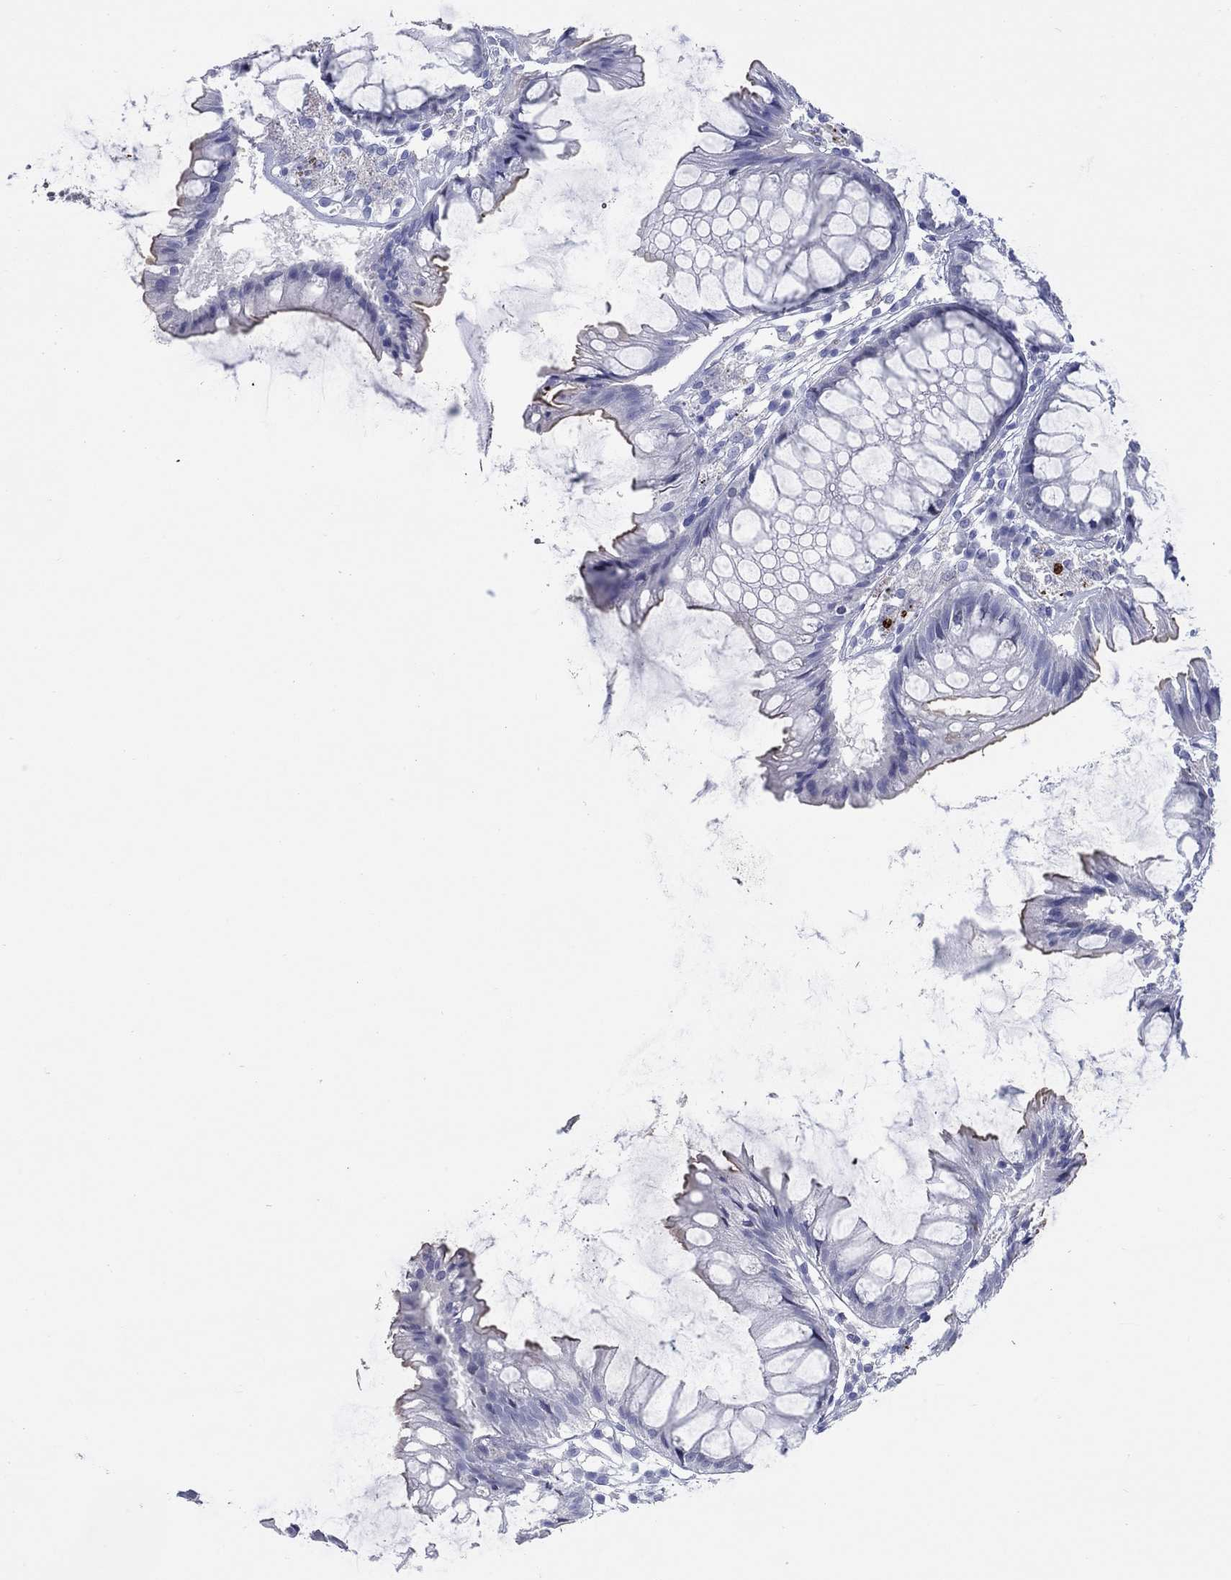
{"staining": {"intensity": "negative", "quantity": "none", "location": "none"}, "tissue": "colon", "cell_type": "Endothelial cells", "image_type": "normal", "snomed": [{"axis": "morphology", "description": "Normal tissue, NOS"}, {"axis": "morphology", "description": "Adenocarcinoma, NOS"}, {"axis": "topography", "description": "Colon"}], "caption": "Human colon stained for a protein using immunohistochemistry (IHC) shows no staining in endothelial cells.", "gene": "CCNA1", "patient": {"sex": "male", "age": 65}}